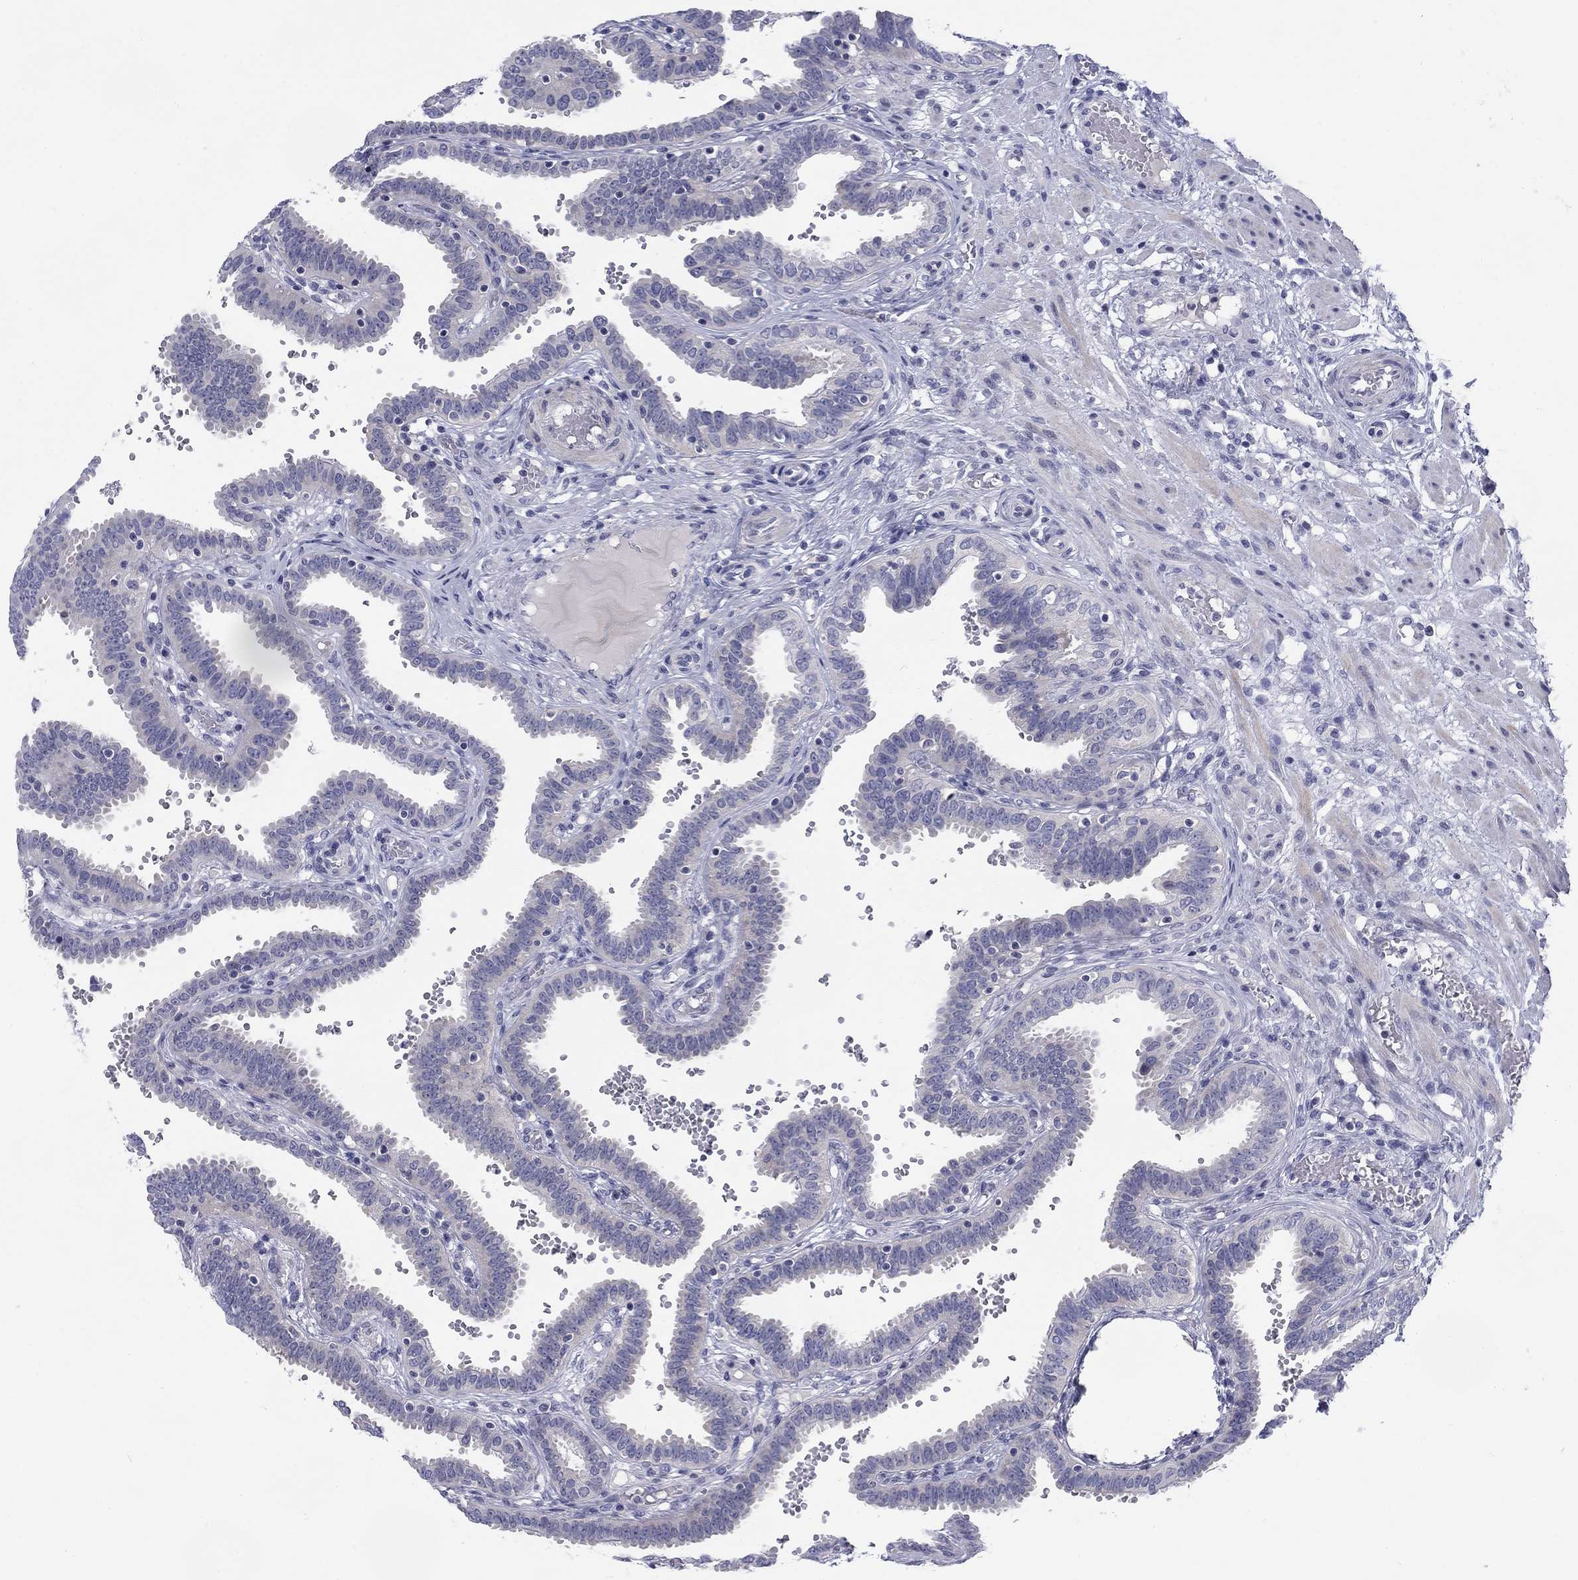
{"staining": {"intensity": "negative", "quantity": "none", "location": "none"}, "tissue": "fallopian tube", "cell_type": "Glandular cells", "image_type": "normal", "snomed": [{"axis": "morphology", "description": "Normal tissue, NOS"}, {"axis": "topography", "description": "Fallopian tube"}], "caption": "Micrograph shows no significant protein staining in glandular cells of unremarkable fallopian tube.", "gene": "CACNA1A", "patient": {"sex": "female", "age": 37}}